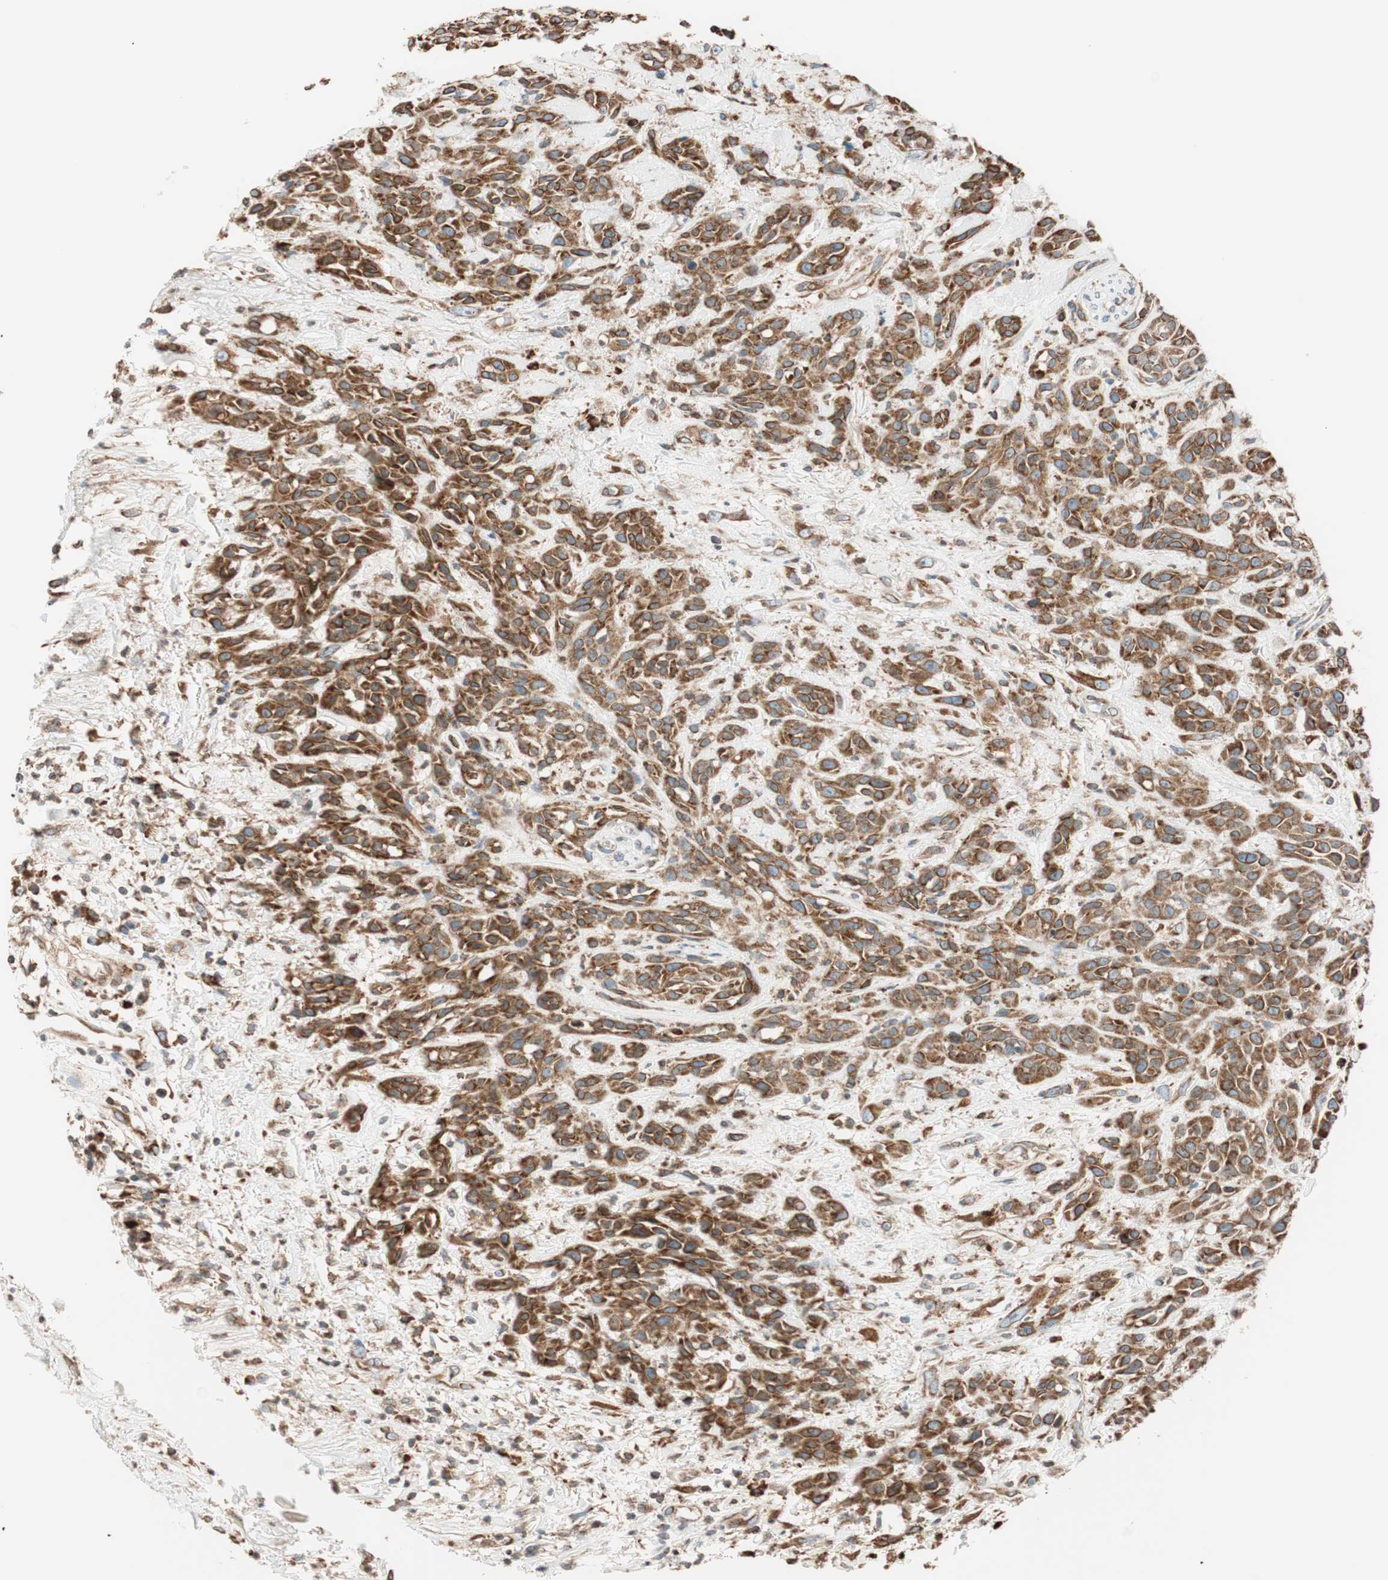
{"staining": {"intensity": "moderate", "quantity": ">75%", "location": "cytoplasmic/membranous"}, "tissue": "head and neck cancer", "cell_type": "Tumor cells", "image_type": "cancer", "snomed": [{"axis": "morphology", "description": "Squamous cell carcinoma, NOS"}, {"axis": "topography", "description": "Head-Neck"}], "caption": "Immunohistochemistry of squamous cell carcinoma (head and neck) reveals medium levels of moderate cytoplasmic/membranous positivity in approximately >75% of tumor cells.", "gene": "PRKCSH", "patient": {"sex": "male", "age": 62}}